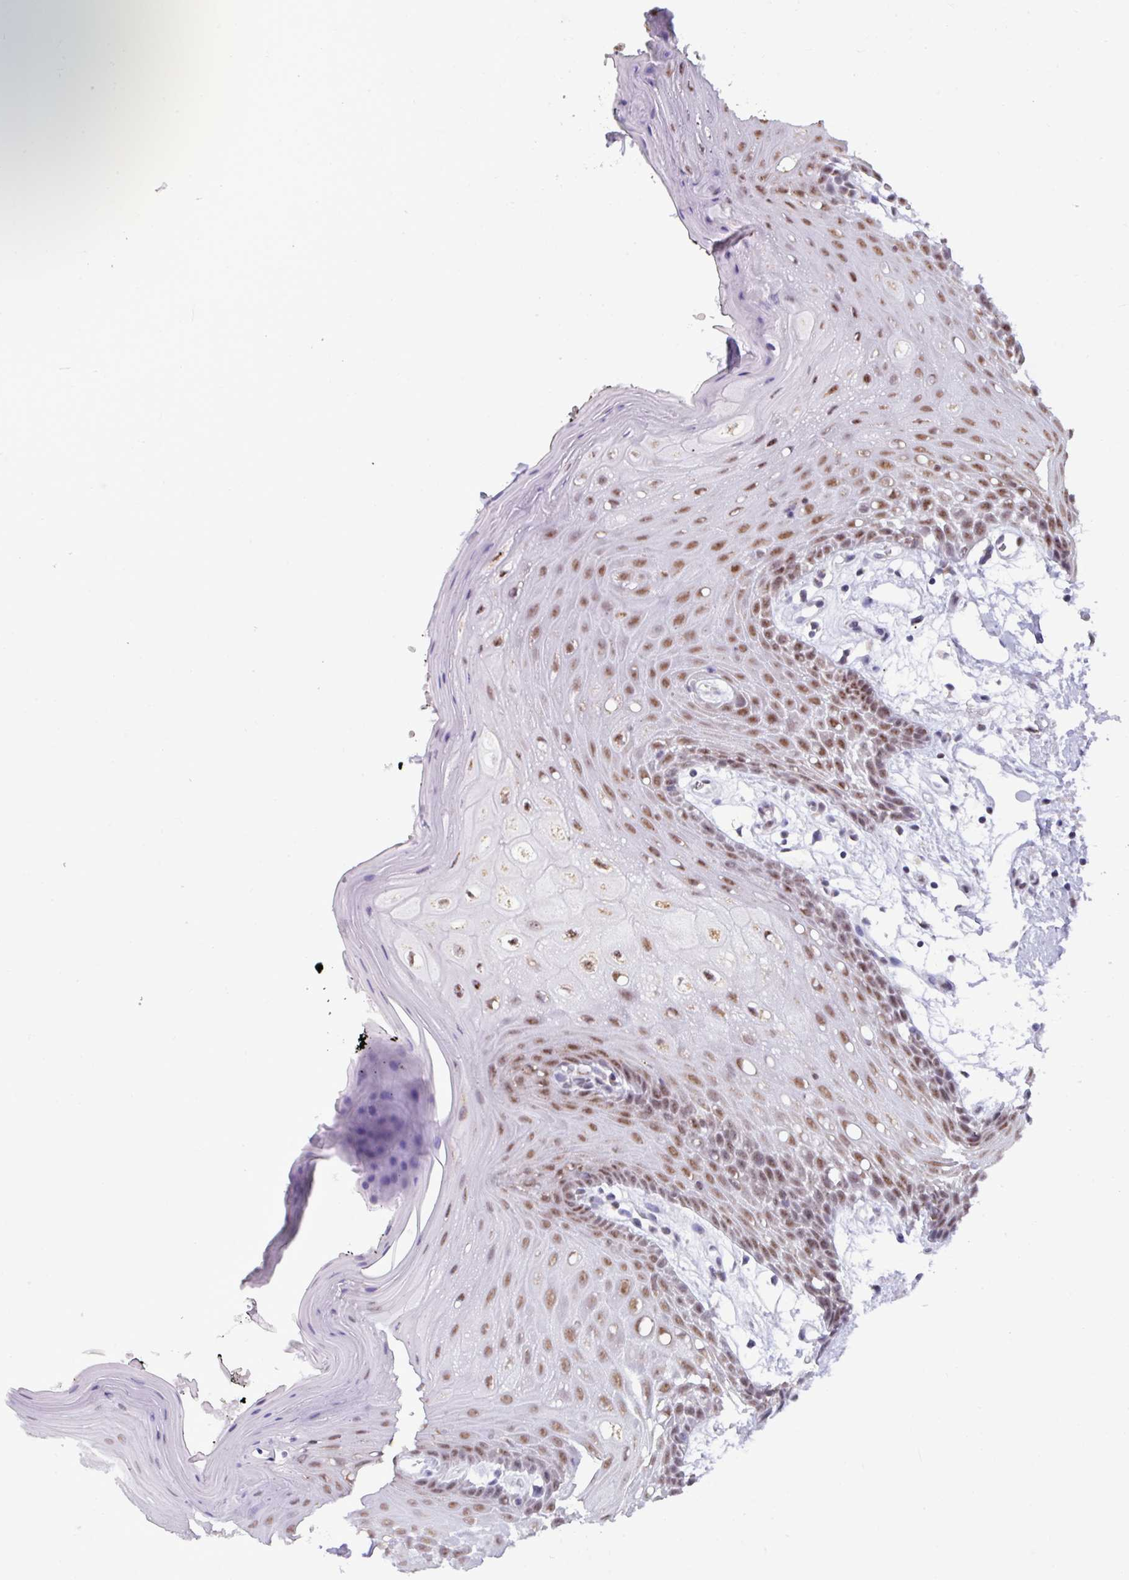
{"staining": {"intensity": "strong", "quantity": ">75%", "location": "nuclear"}, "tissue": "oral mucosa", "cell_type": "Squamous epithelial cells", "image_type": "normal", "snomed": [{"axis": "morphology", "description": "Normal tissue, NOS"}, {"axis": "topography", "description": "Oral tissue"}, {"axis": "topography", "description": "Tounge, NOS"}], "caption": "Immunohistochemistry micrograph of benign human oral mucosa stained for a protein (brown), which displays high levels of strong nuclear staining in about >75% of squamous epithelial cells.", "gene": "PUF60", "patient": {"sex": "female", "age": 59}}